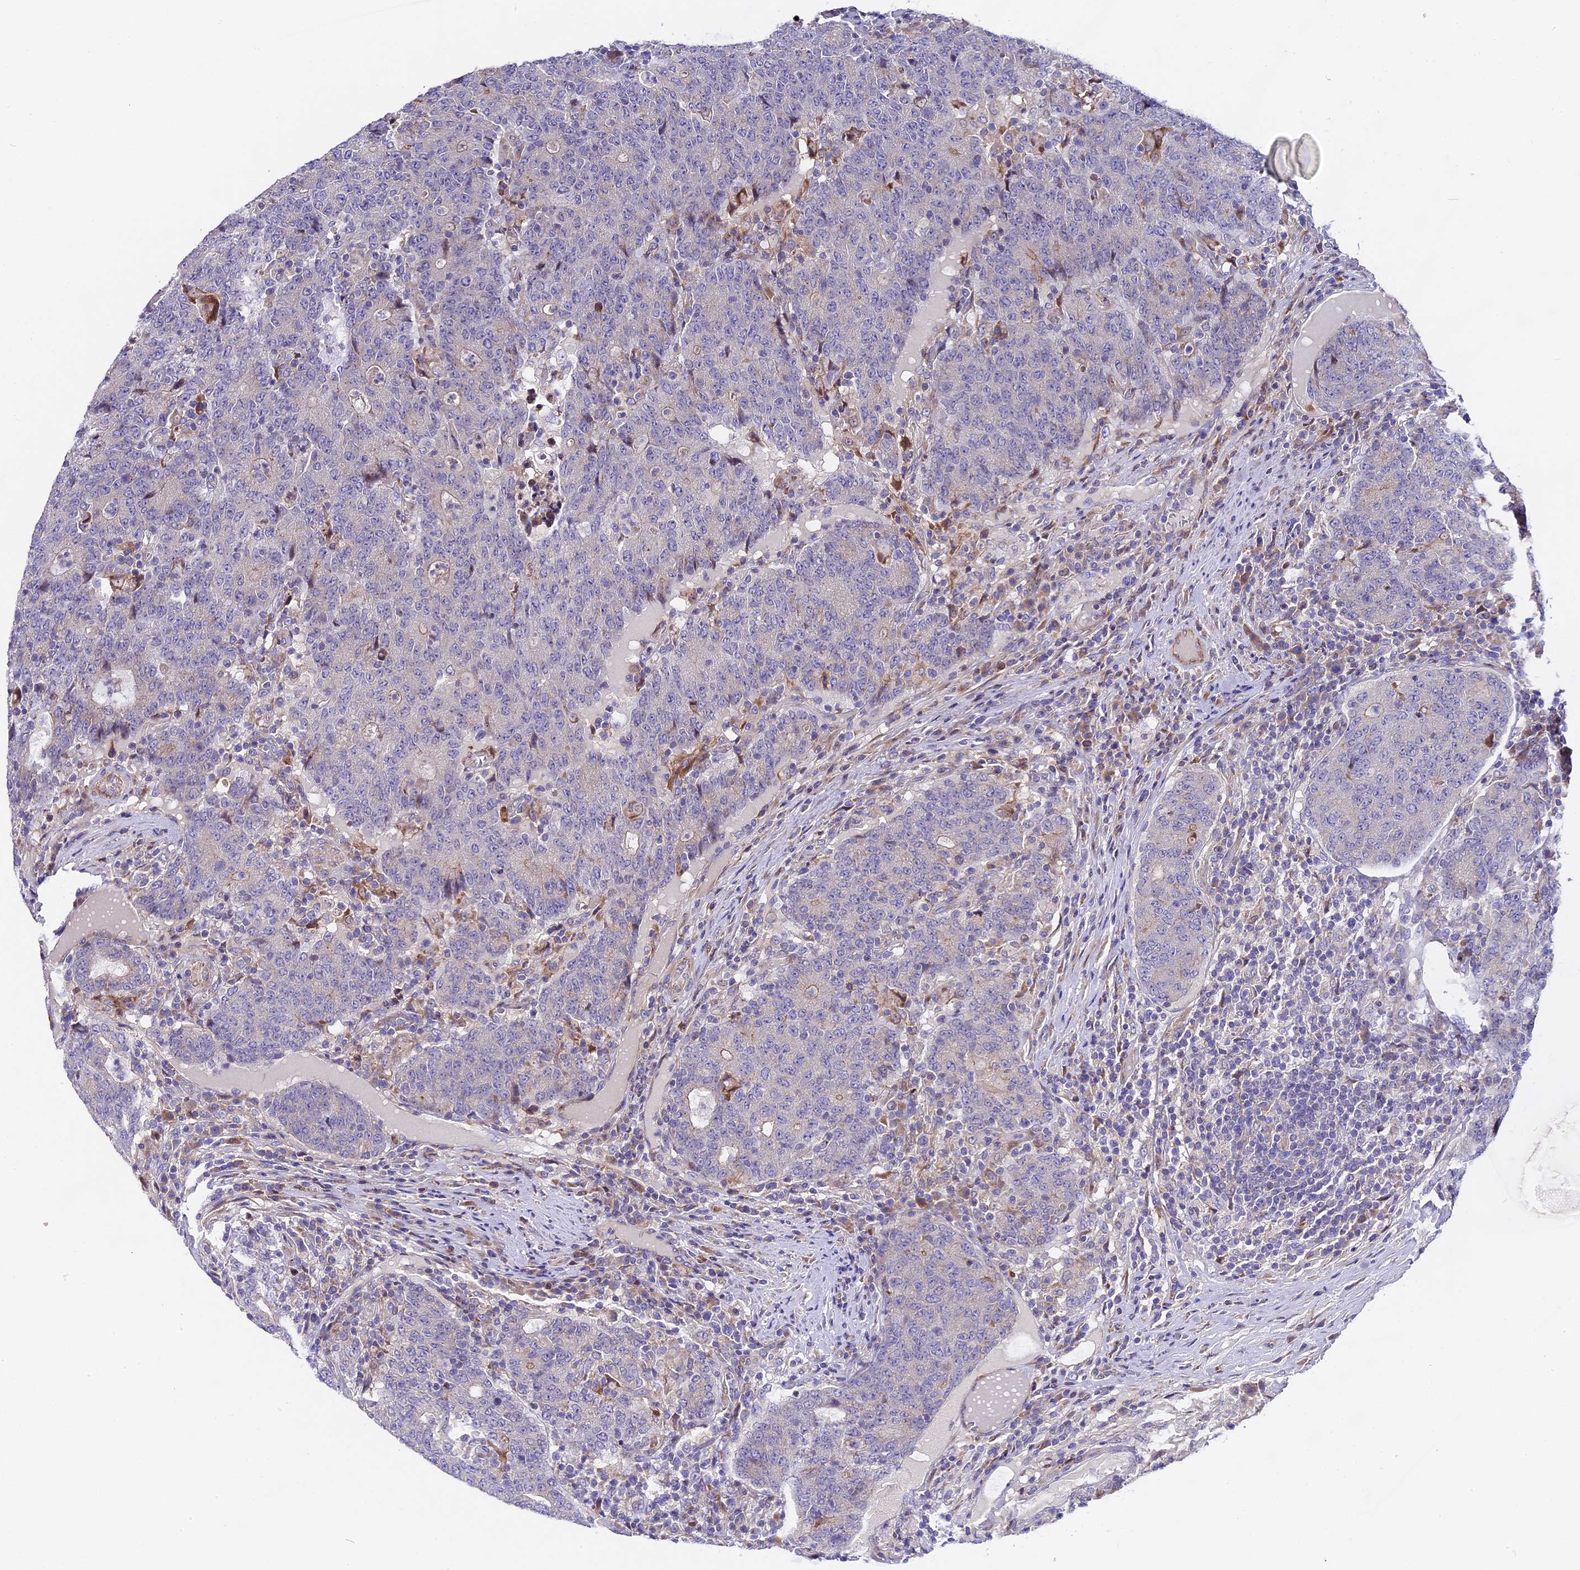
{"staining": {"intensity": "weak", "quantity": "25%-75%", "location": "cytoplasmic/membranous"}, "tissue": "colorectal cancer", "cell_type": "Tumor cells", "image_type": "cancer", "snomed": [{"axis": "morphology", "description": "Adenocarcinoma, NOS"}, {"axis": "topography", "description": "Colon"}], "caption": "IHC (DAB (3,3'-diaminobenzidine)) staining of human colorectal cancer exhibits weak cytoplasmic/membranous protein positivity in approximately 25%-75% of tumor cells.", "gene": "PIGU", "patient": {"sex": "female", "age": 75}}